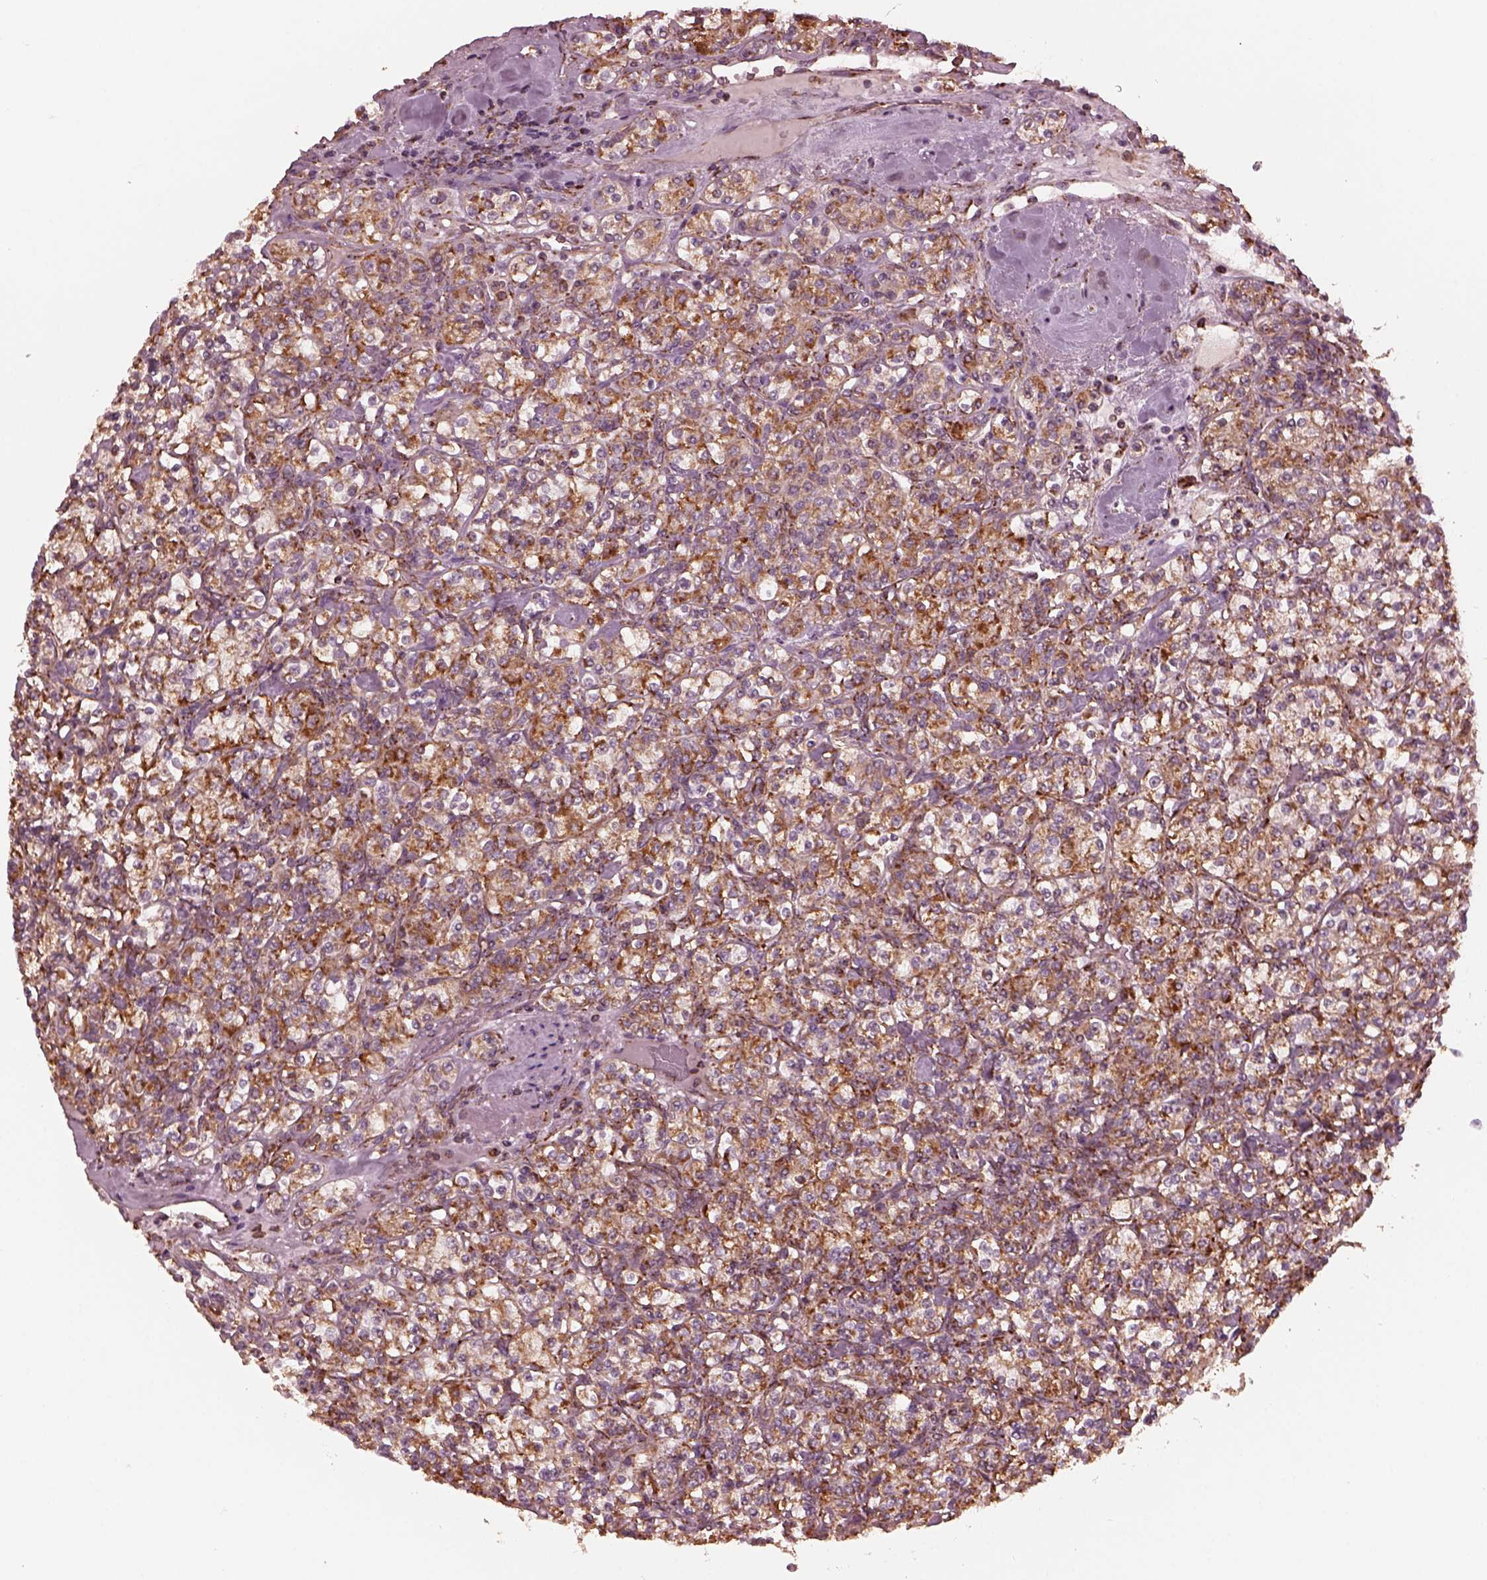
{"staining": {"intensity": "moderate", "quantity": "25%-75%", "location": "cytoplasmic/membranous"}, "tissue": "renal cancer", "cell_type": "Tumor cells", "image_type": "cancer", "snomed": [{"axis": "morphology", "description": "Adenocarcinoma, NOS"}, {"axis": "topography", "description": "Kidney"}], "caption": "Renal cancer (adenocarcinoma) was stained to show a protein in brown. There is medium levels of moderate cytoplasmic/membranous staining in approximately 25%-75% of tumor cells. (DAB = brown stain, brightfield microscopy at high magnification).", "gene": "NDUFB10", "patient": {"sex": "male", "age": 77}}